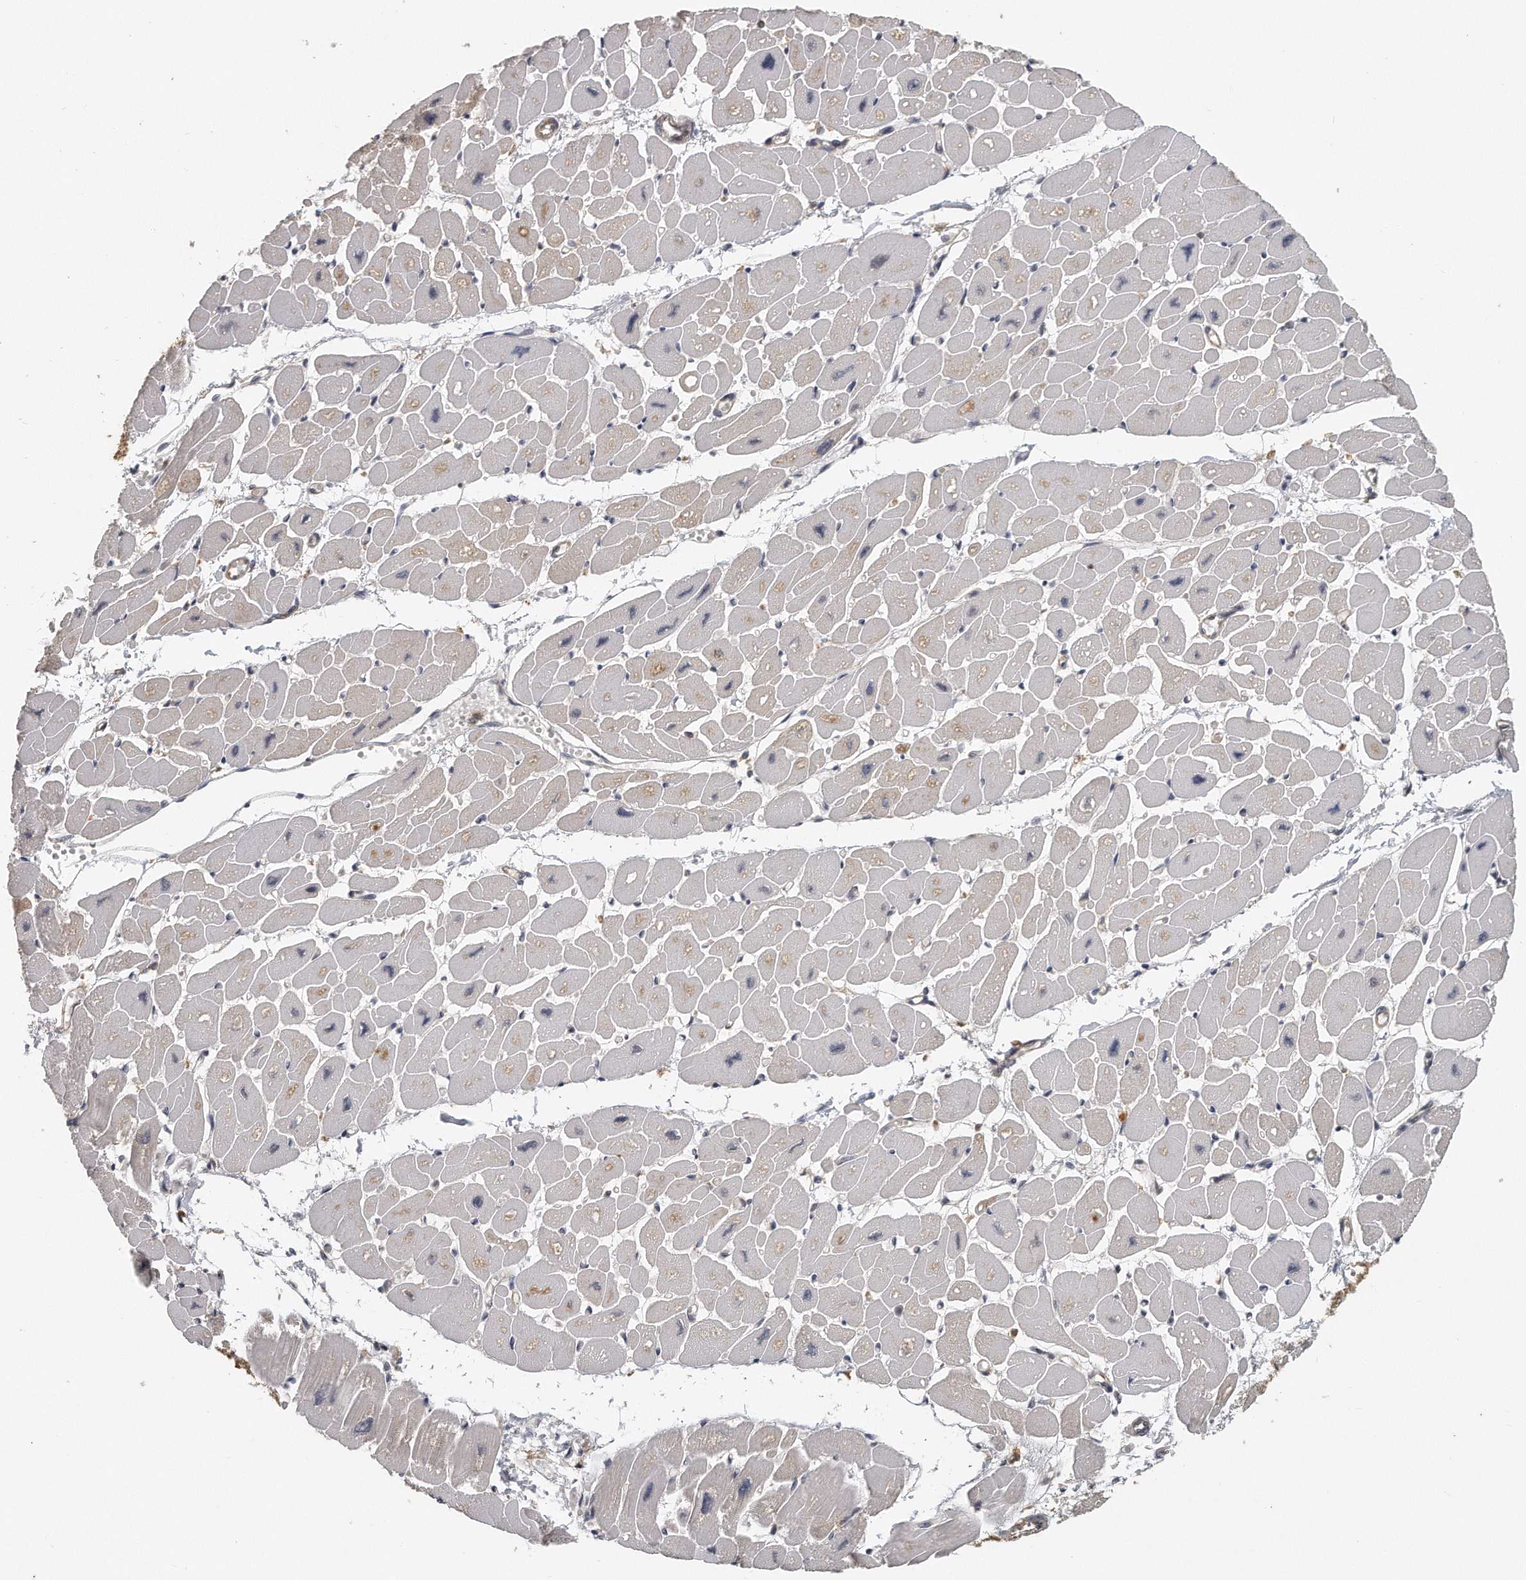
{"staining": {"intensity": "moderate", "quantity": "<25%", "location": "cytoplasmic/membranous"}, "tissue": "heart muscle", "cell_type": "Cardiomyocytes", "image_type": "normal", "snomed": [{"axis": "morphology", "description": "Normal tissue, NOS"}, {"axis": "topography", "description": "Heart"}], "caption": "Protein expression analysis of unremarkable human heart muscle reveals moderate cytoplasmic/membranous positivity in about <25% of cardiomyocytes. (IHC, brightfield microscopy, high magnification).", "gene": "EIF3I", "patient": {"sex": "female", "age": 54}}